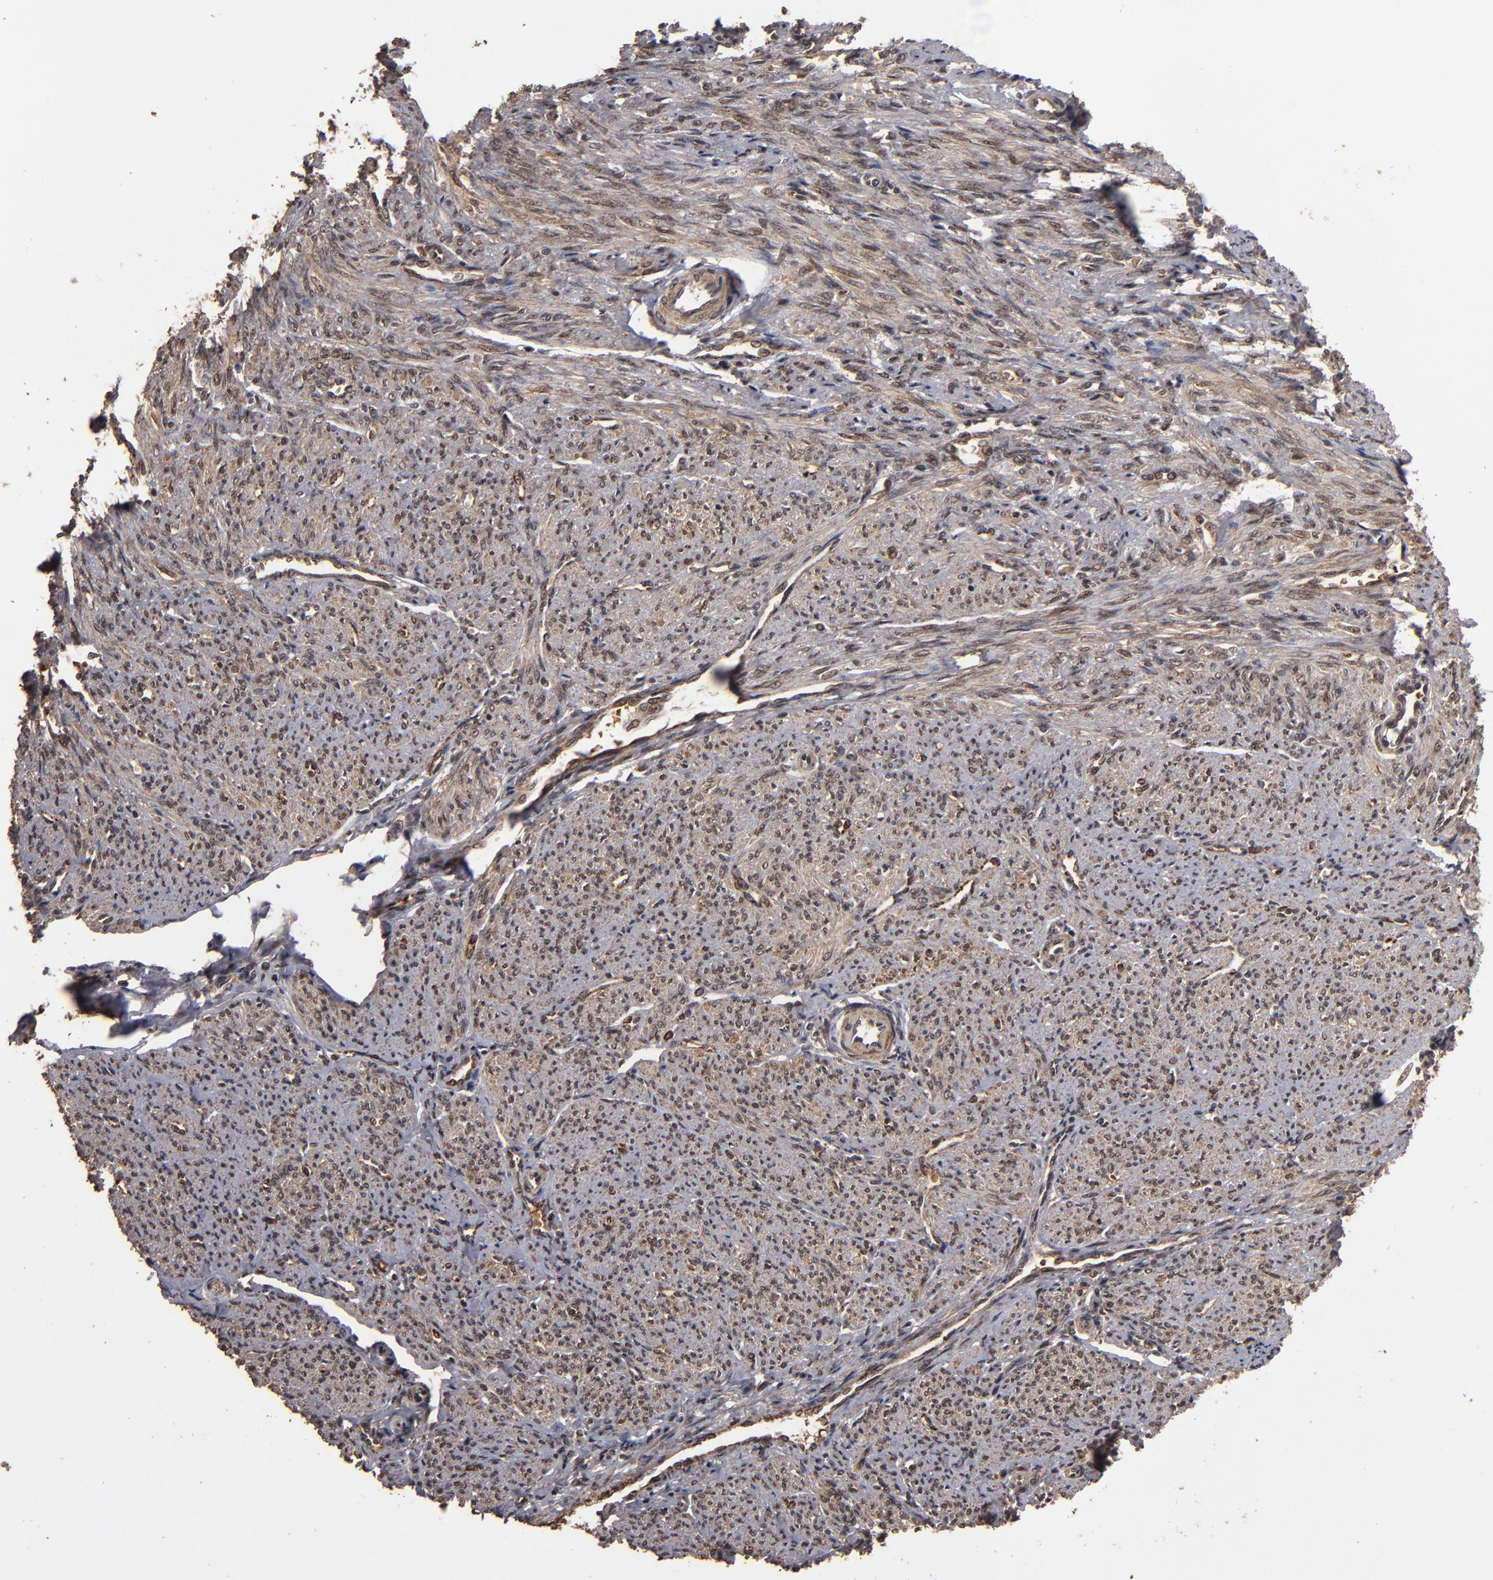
{"staining": {"intensity": "moderate", "quantity": ">75%", "location": "cytoplasmic/membranous"}, "tissue": "smooth muscle", "cell_type": "Smooth muscle cells", "image_type": "normal", "snomed": [{"axis": "morphology", "description": "Normal tissue, NOS"}, {"axis": "topography", "description": "Smooth muscle"}], "caption": "A high-resolution image shows immunohistochemistry (IHC) staining of normal smooth muscle, which demonstrates moderate cytoplasmic/membranous positivity in about >75% of smooth muscle cells.", "gene": "NXF2B", "patient": {"sex": "female", "age": 65}}